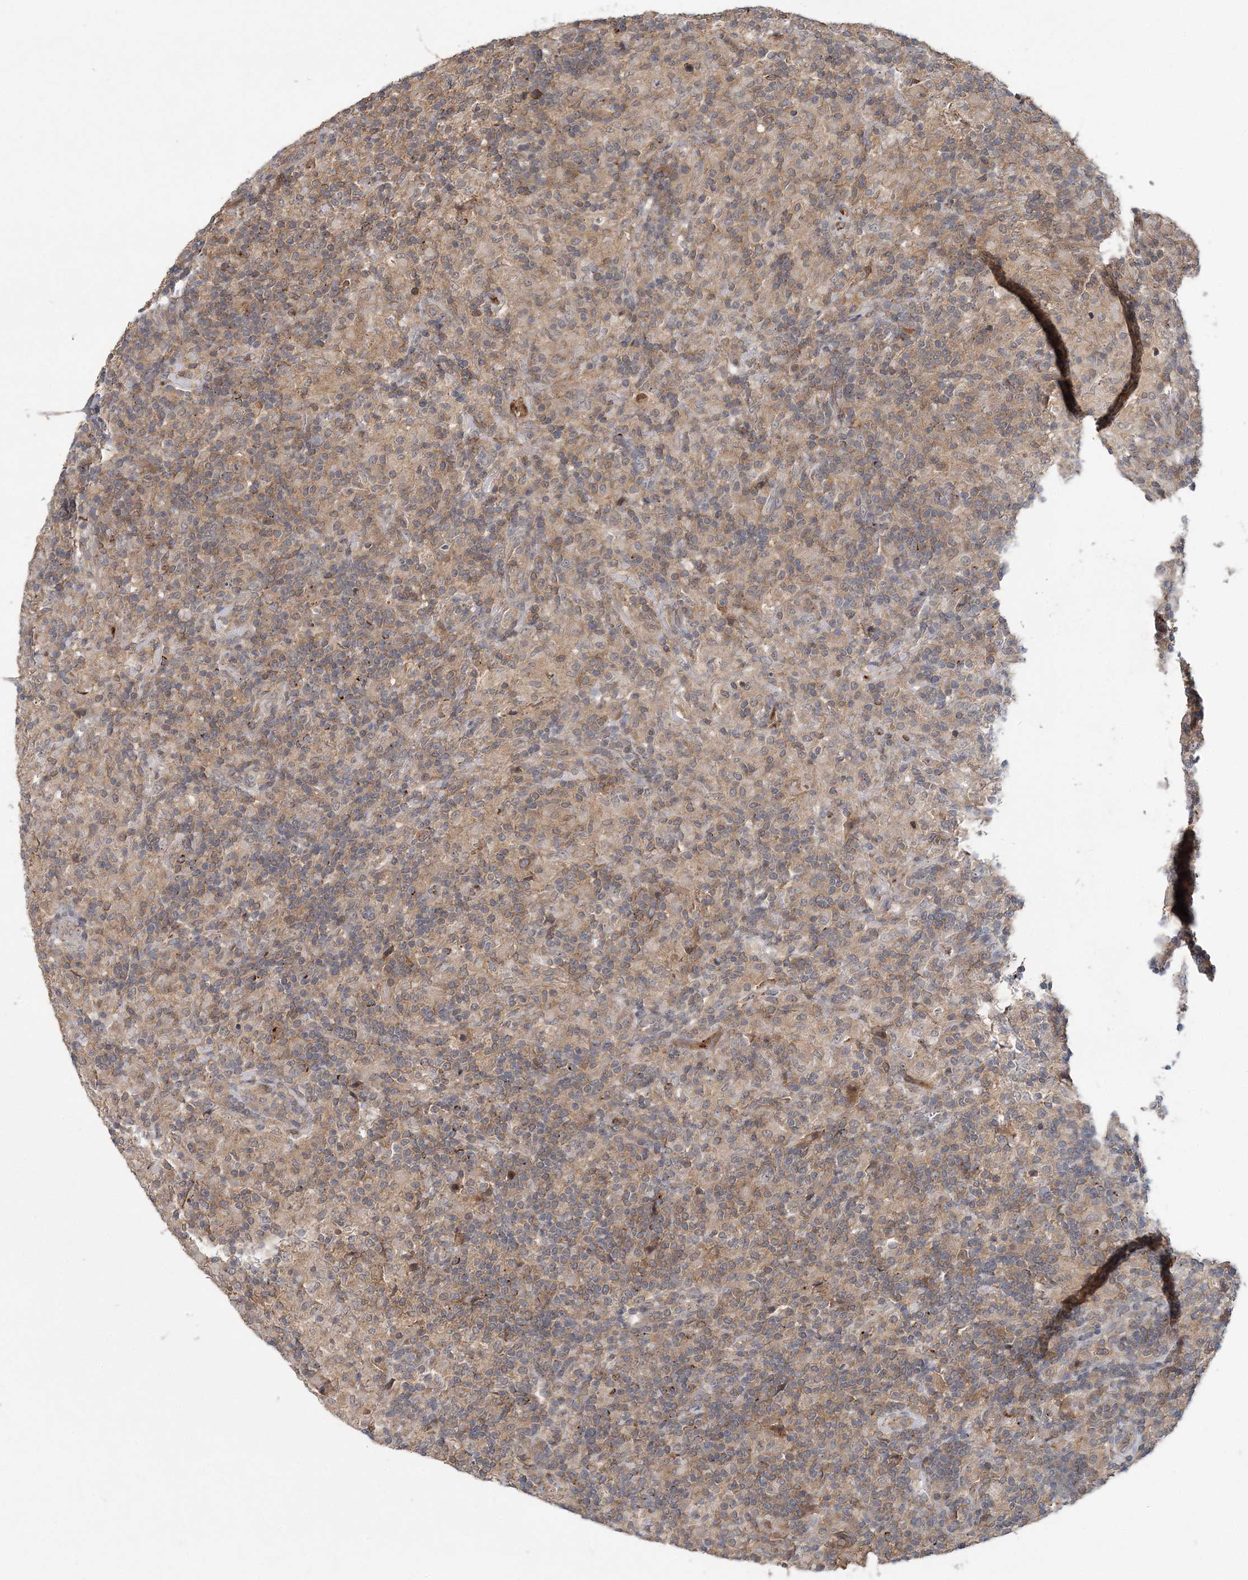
{"staining": {"intensity": "weak", "quantity": ">75%", "location": "cytoplasmic/membranous"}, "tissue": "lymphoma", "cell_type": "Tumor cells", "image_type": "cancer", "snomed": [{"axis": "morphology", "description": "Hodgkin's disease, NOS"}, {"axis": "topography", "description": "Lymph node"}], "caption": "The immunohistochemical stain labels weak cytoplasmic/membranous staining in tumor cells of Hodgkin's disease tissue.", "gene": "RNF25", "patient": {"sex": "male", "age": 70}}